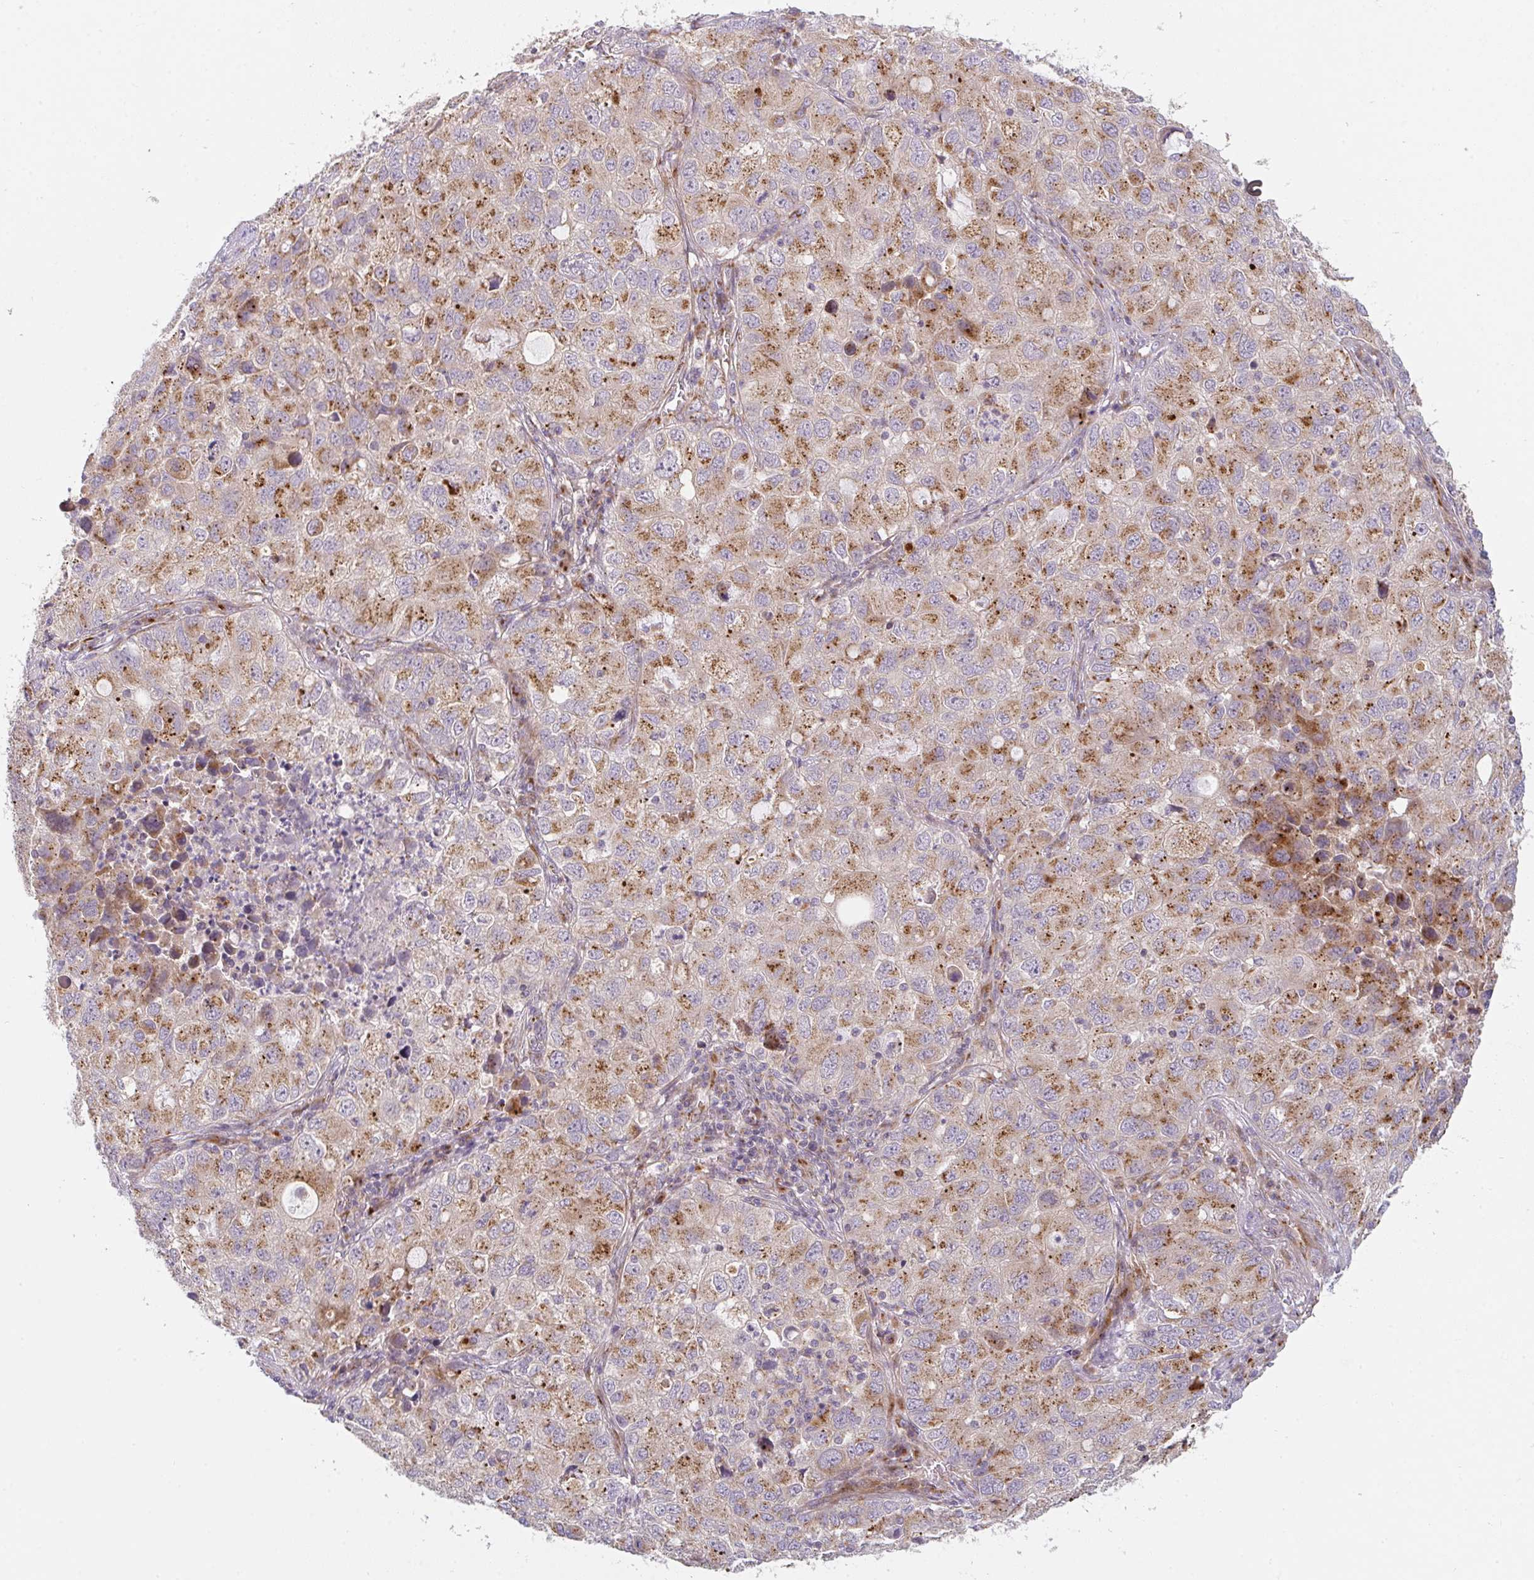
{"staining": {"intensity": "strong", "quantity": "25%-75%", "location": "cytoplasmic/membranous"}, "tissue": "lung cancer", "cell_type": "Tumor cells", "image_type": "cancer", "snomed": [{"axis": "morphology", "description": "Normal morphology"}, {"axis": "morphology", "description": "Adenocarcinoma, NOS"}, {"axis": "topography", "description": "Lymph node"}, {"axis": "topography", "description": "Lung"}], "caption": "High-magnification brightfield microscopy of adenocarcinoma (lung) stained with DAB (3,3'-diaminobenzidine) (brown) and counterstained with hematoxylin (blue). tumor cells exhibit strong cytoplasmic/membranous expression is seen in approximately25%-75% of cells. (brown staining indicates protein expression, while blue staining denotes nuclei).", "gene": "GVQW3", "patient": {"sex": "female", "age": 51}}